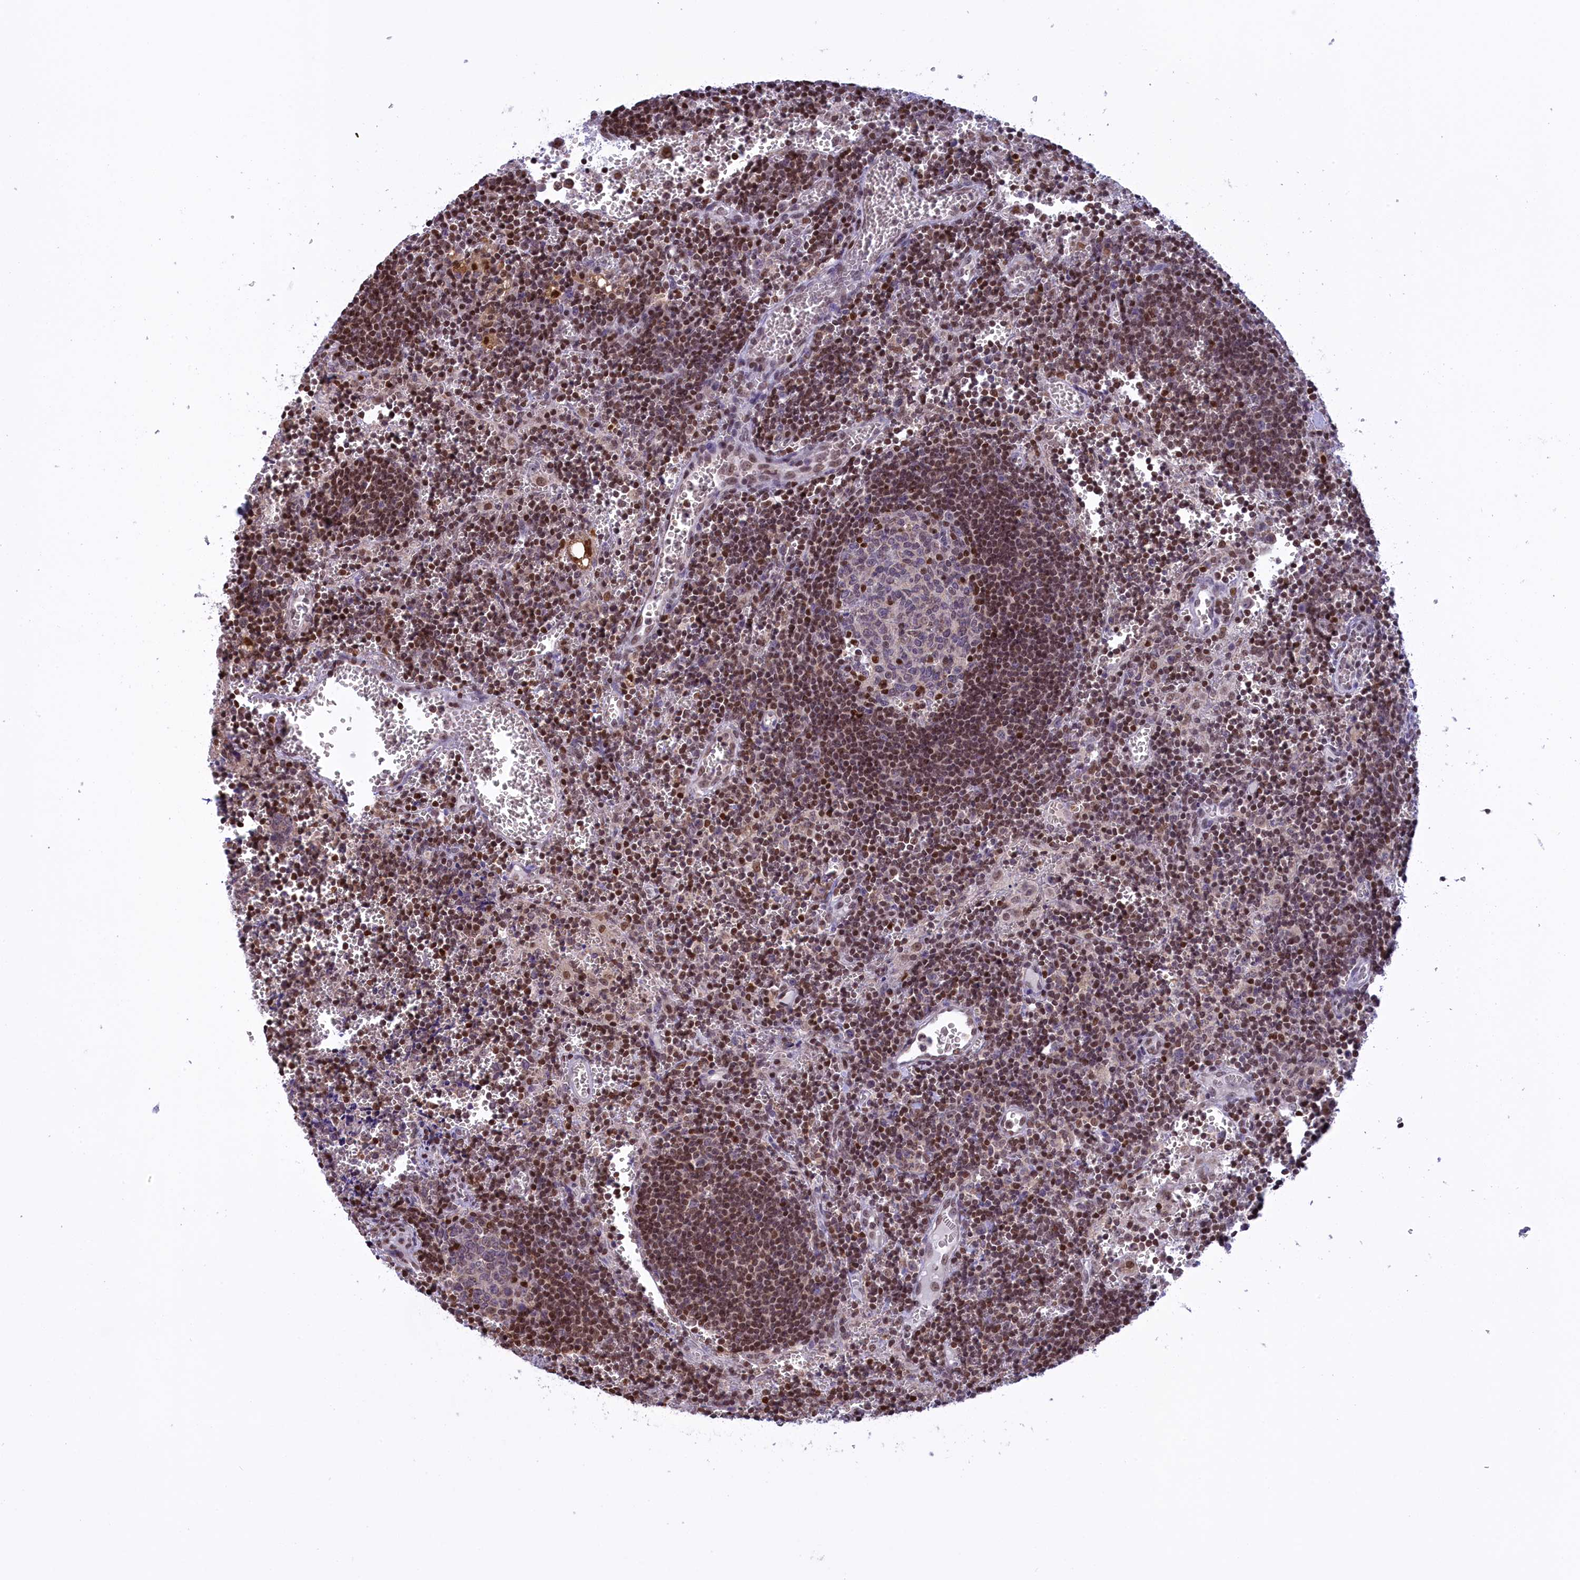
{"staining": {"intensity": "strong", "quantity": "<25%", "location": "nuclear"}, "tissue": "lymph node", "cell_type": "Germinal center cells", "image_type": "normal", "snomed": [{"axis": "morphology", "description": "Normal tissue, NOS"}, {"axis": "topography", "description": "Lymph node"}], "caption": "Immunohistochemical staining of unremarkable human lymph node demonstrates <25% levels of strong nuclear protein positivity in about <25% of germinal center cells. The protein is stained brown, and the nuclei are stained in blue (DAB IHC with brightfield microscopy, high magnification).", "gene": "IZUMO2", "patient": {"sex": "female", "age": 73}}